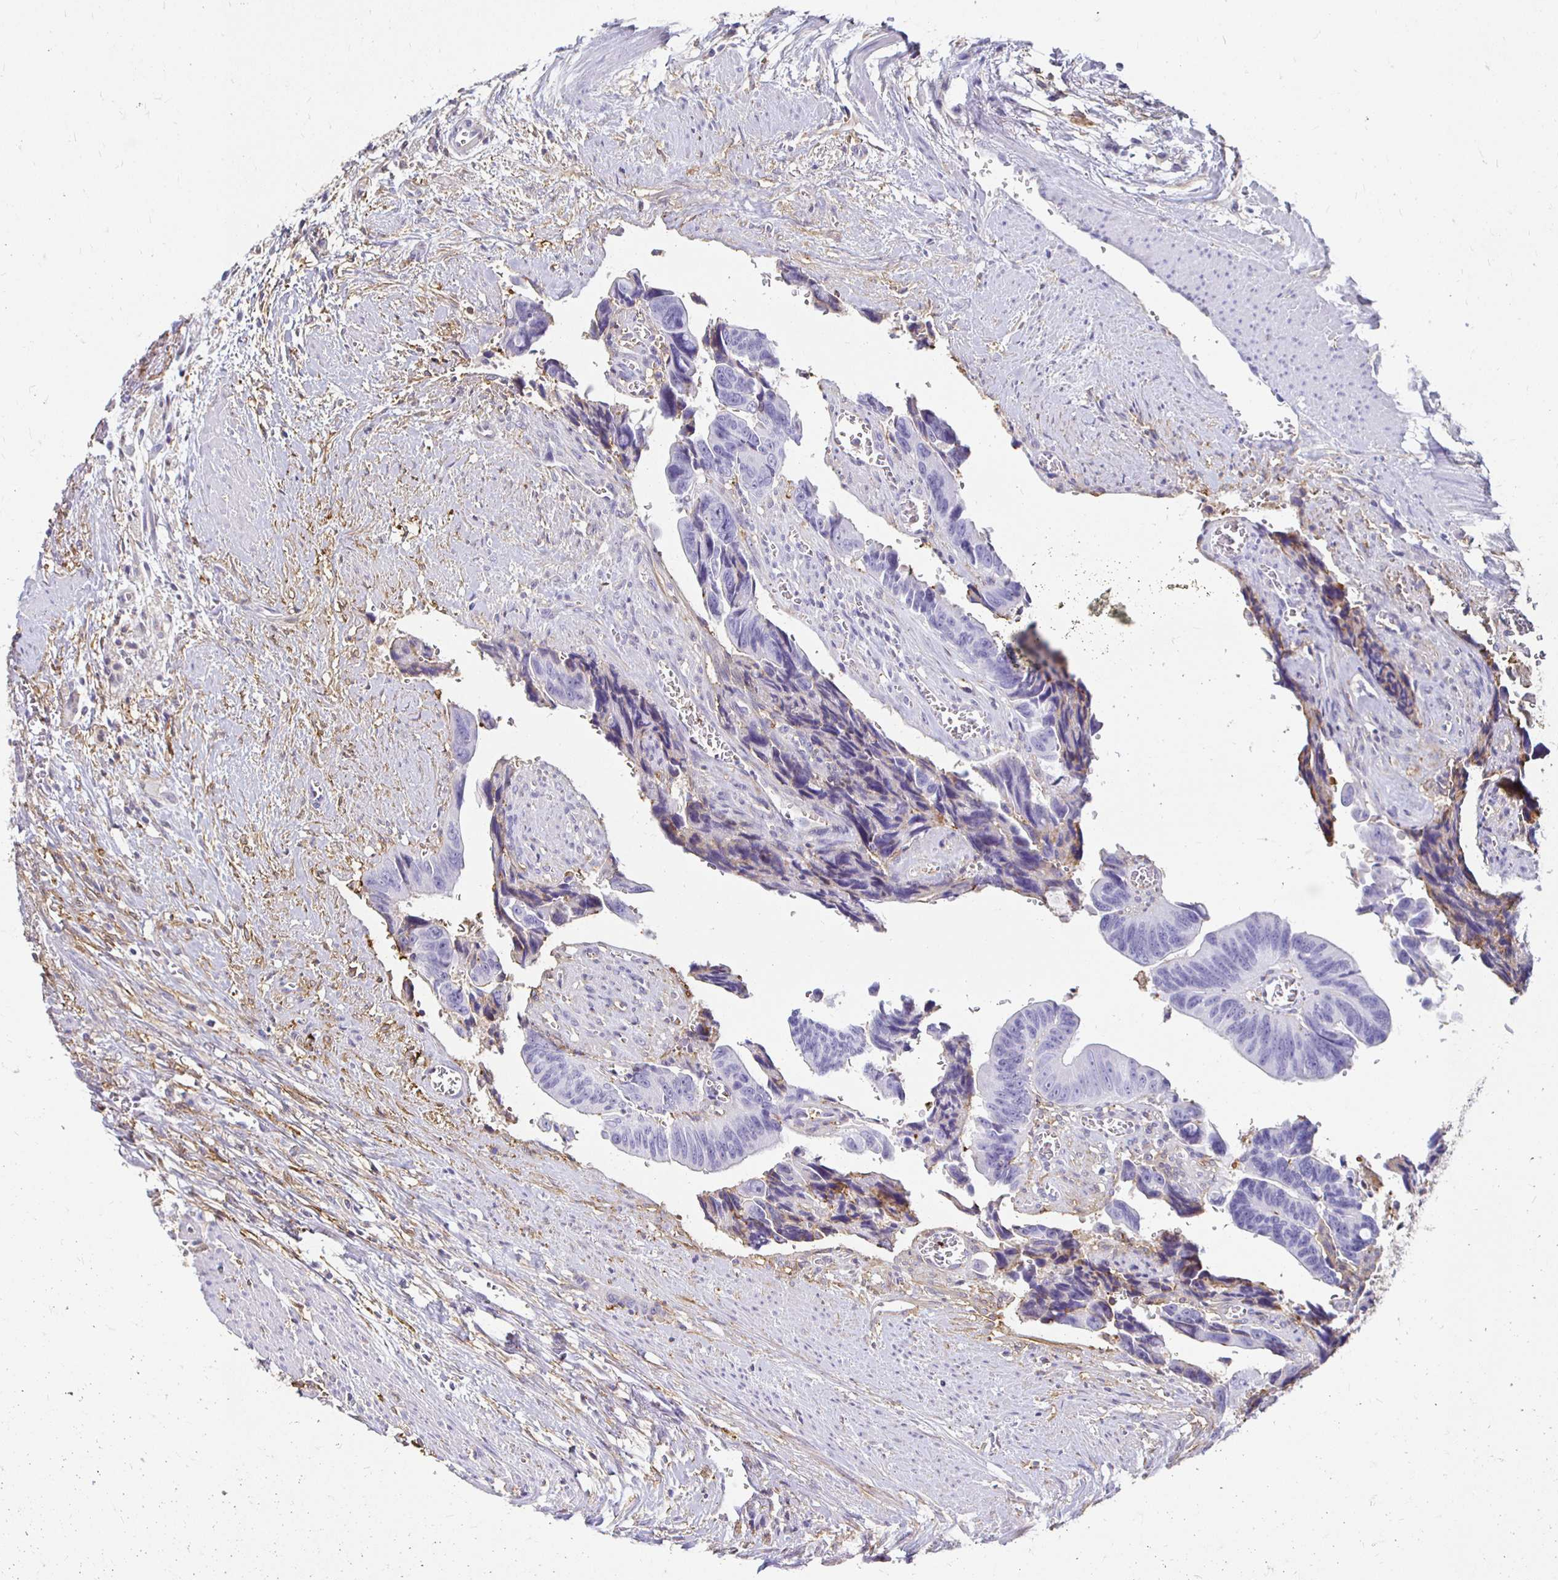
{"staining": {"intensity": "negative", "quantity": "none", "location": "none"}, "tissue": "colorectal cancer", "cell_type": "Tumor cells", "image_type": "cancer", "snomed": [{"axis": "morphology", "description": "Adenocarcinoma, NOS"}, {"axis": "topography", "description": "Rectum"}], "caption": "Human adenocarcinoma (colorectal) stained for a protein using immunohistochemistry displays no staining in tumor cells.", "gene": "TAS1R3", "patient": {"sex": "male", "age": 76}}